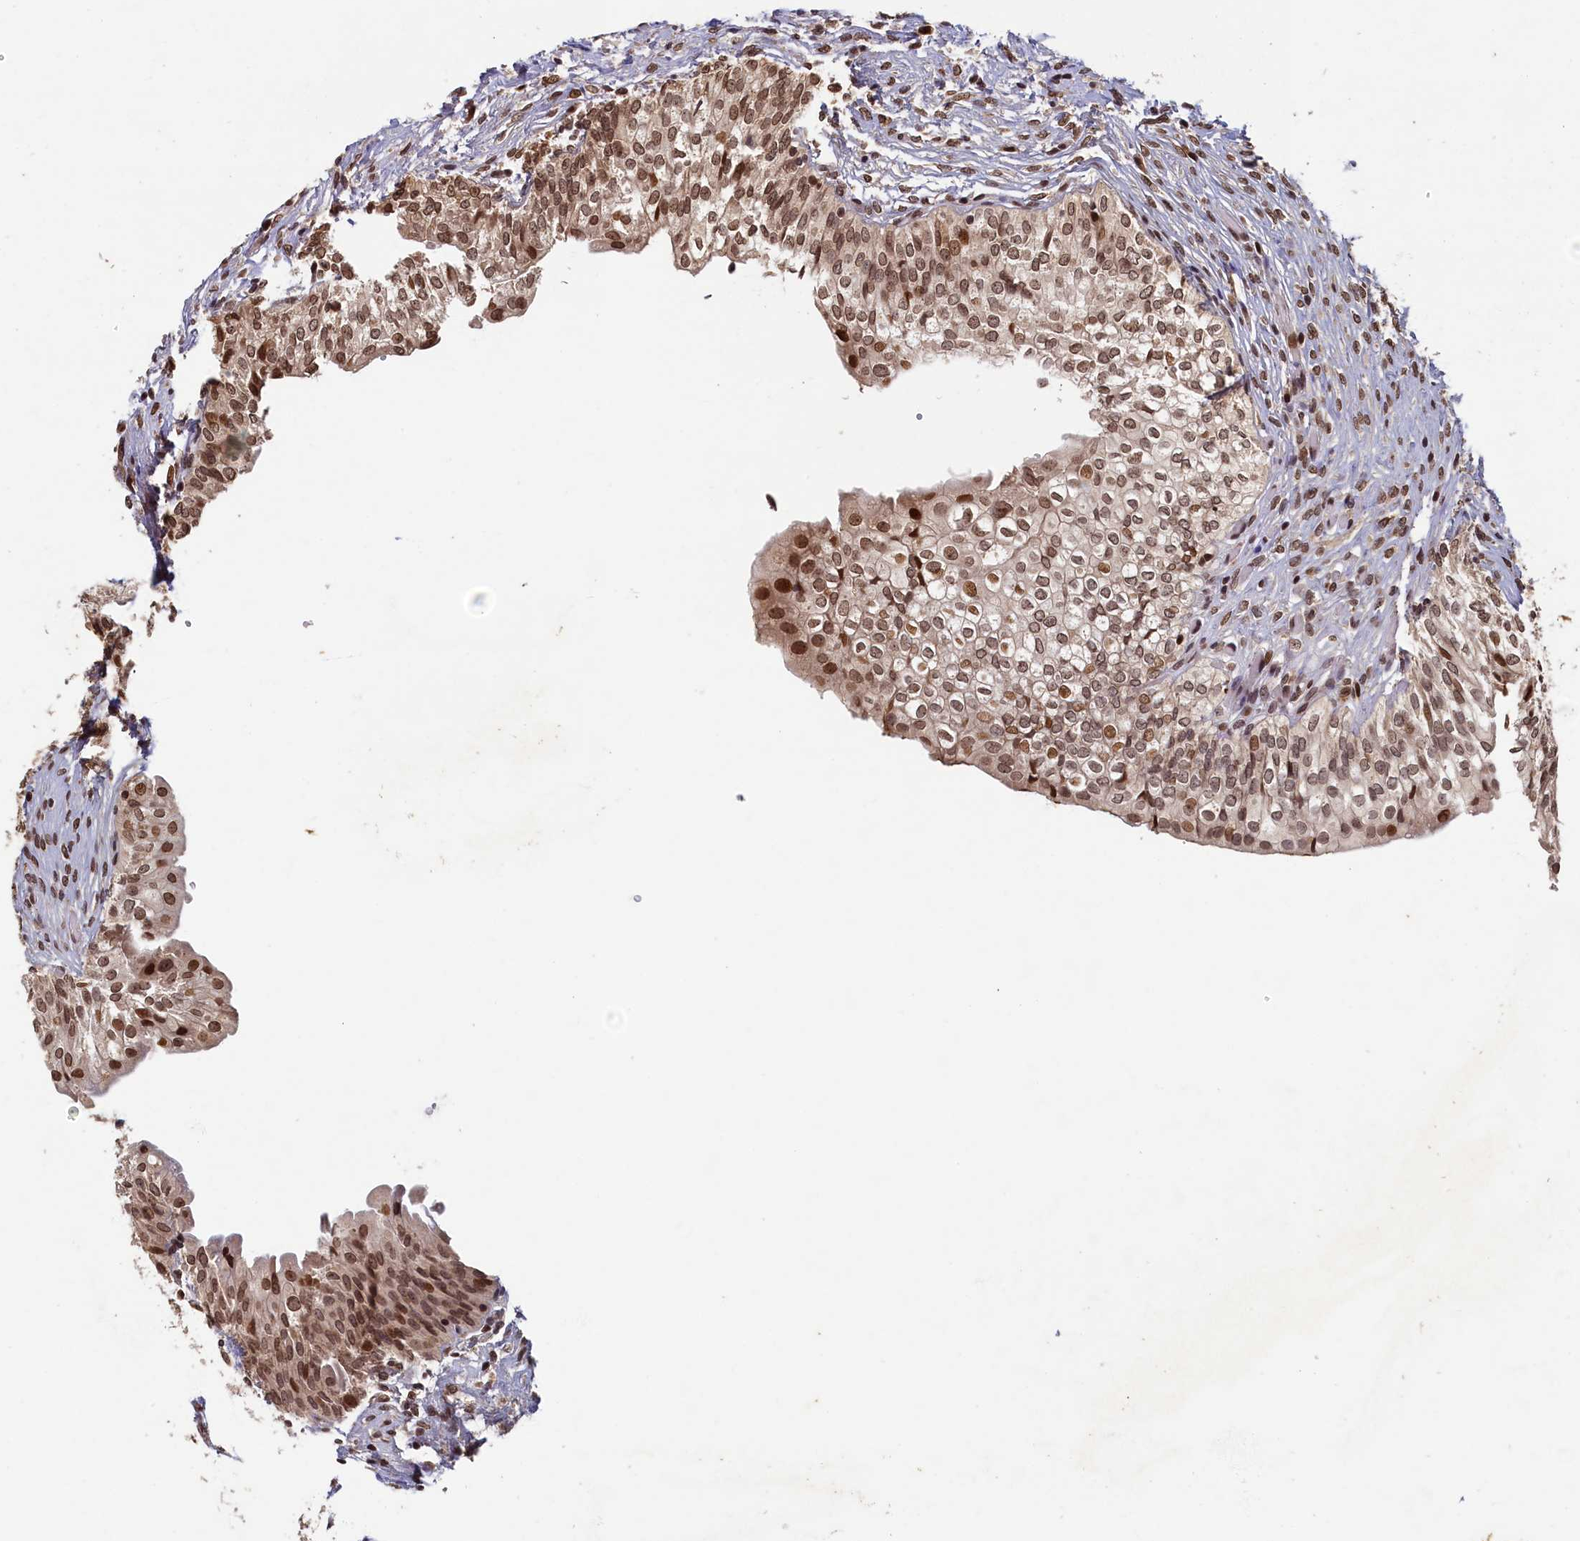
{"staining": {"intensity": "moderate", "quantity": ">75%", "location": "nuclear"}, "tissue": "urinary bladder", "cell_type": "Urothelial cells", "image_type": "normal", "snomed": [{"axis": "morphology", "description": "Normal tissue, NOS"}, {"axis": "topography", "description": "Urinary bladder"}], "caption": "IHC image of normal human urinary bladder stained for a protein (brown), which shows medium levels of moderate nuclear expression in approximately >75% of urothelial cells.", "gene": "CKAP2L", "patient": {"sex": "male", "age": 55}}